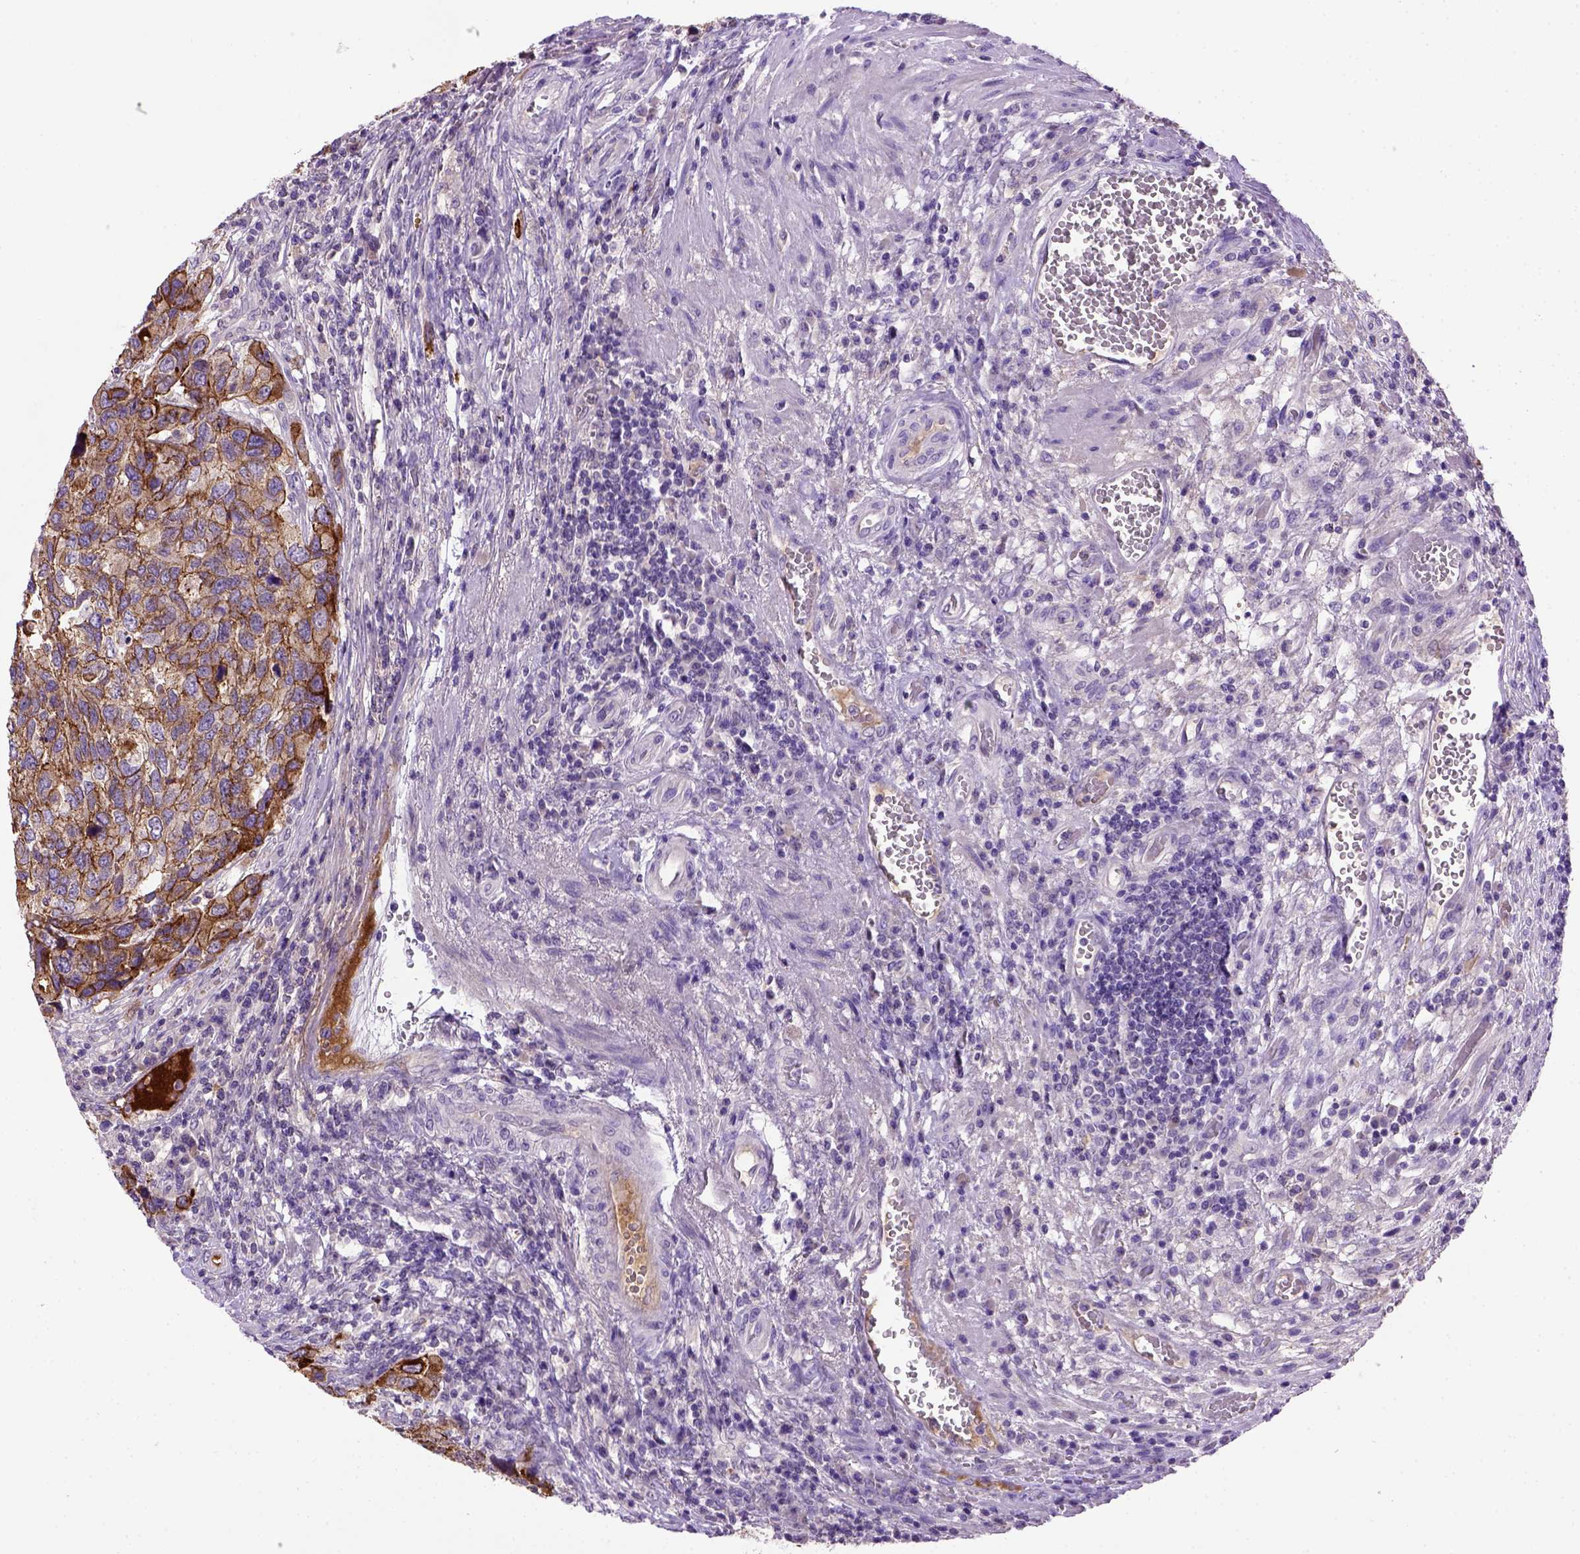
{"staining": {"intensity": "strong", "quantity": ">75%", "location": "cytoplasmic/membranous"}, "tissue": "urothelial cancer", "cell_type": "Tumor cells", "image_type": "cancer", "snomed": [{"axis": "morphology", "description": "Urothelial carcinoma, High grade"}, {"axis": "topography", "description": "Urinary bladder"}], "caption": "High-grade urothelial carcinoma stained for a protein (brown) exhibits strong cytoplasmic/membranous positive staining in about >75% of tumor cells.", "gene": "CDH1", "patient": {"sex": "male", "age": 60}}